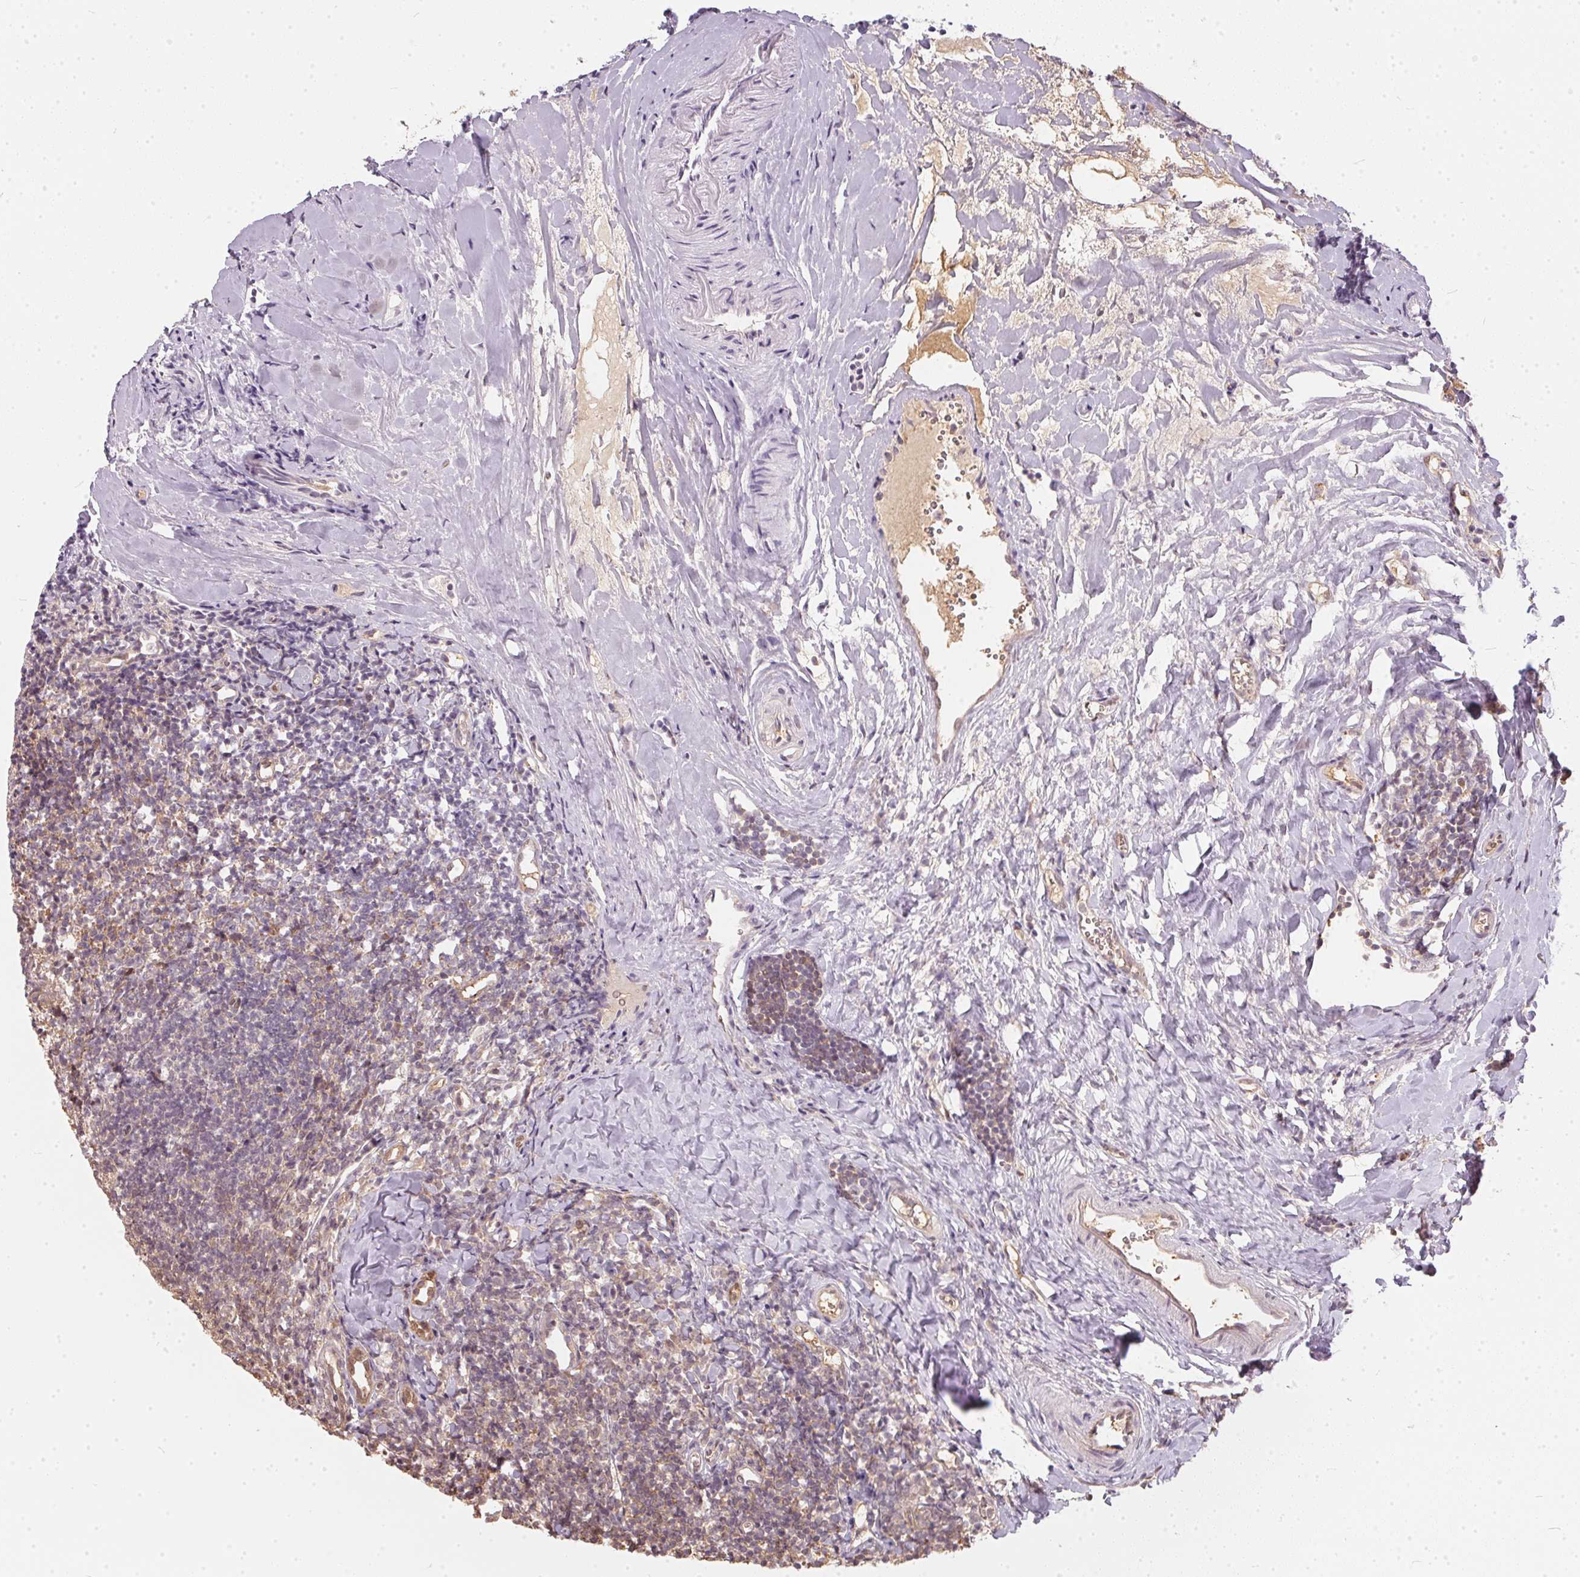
{"staining": {"intensity": "weak", "quantity": ">75%", "location": "cytoplasmic/membranous"}, "tissue": "tonsil", "cell_type": "Germinal center cells", "image_type": "normal", "snomed": [{"axis": "morphology", "description": "Normal tissue, NOS"}, {"axis": "topography", "description": "Tonsil"}], "caption": "Immunohistochemistry image of normal tonsil stained for a protein (brown), which reveals low levels of weak cytoplasmic/membranous expression in approximately >75% of germinal center cells.", "gene": "BLMH", "patient": {"sex": "female", "age": 10}}